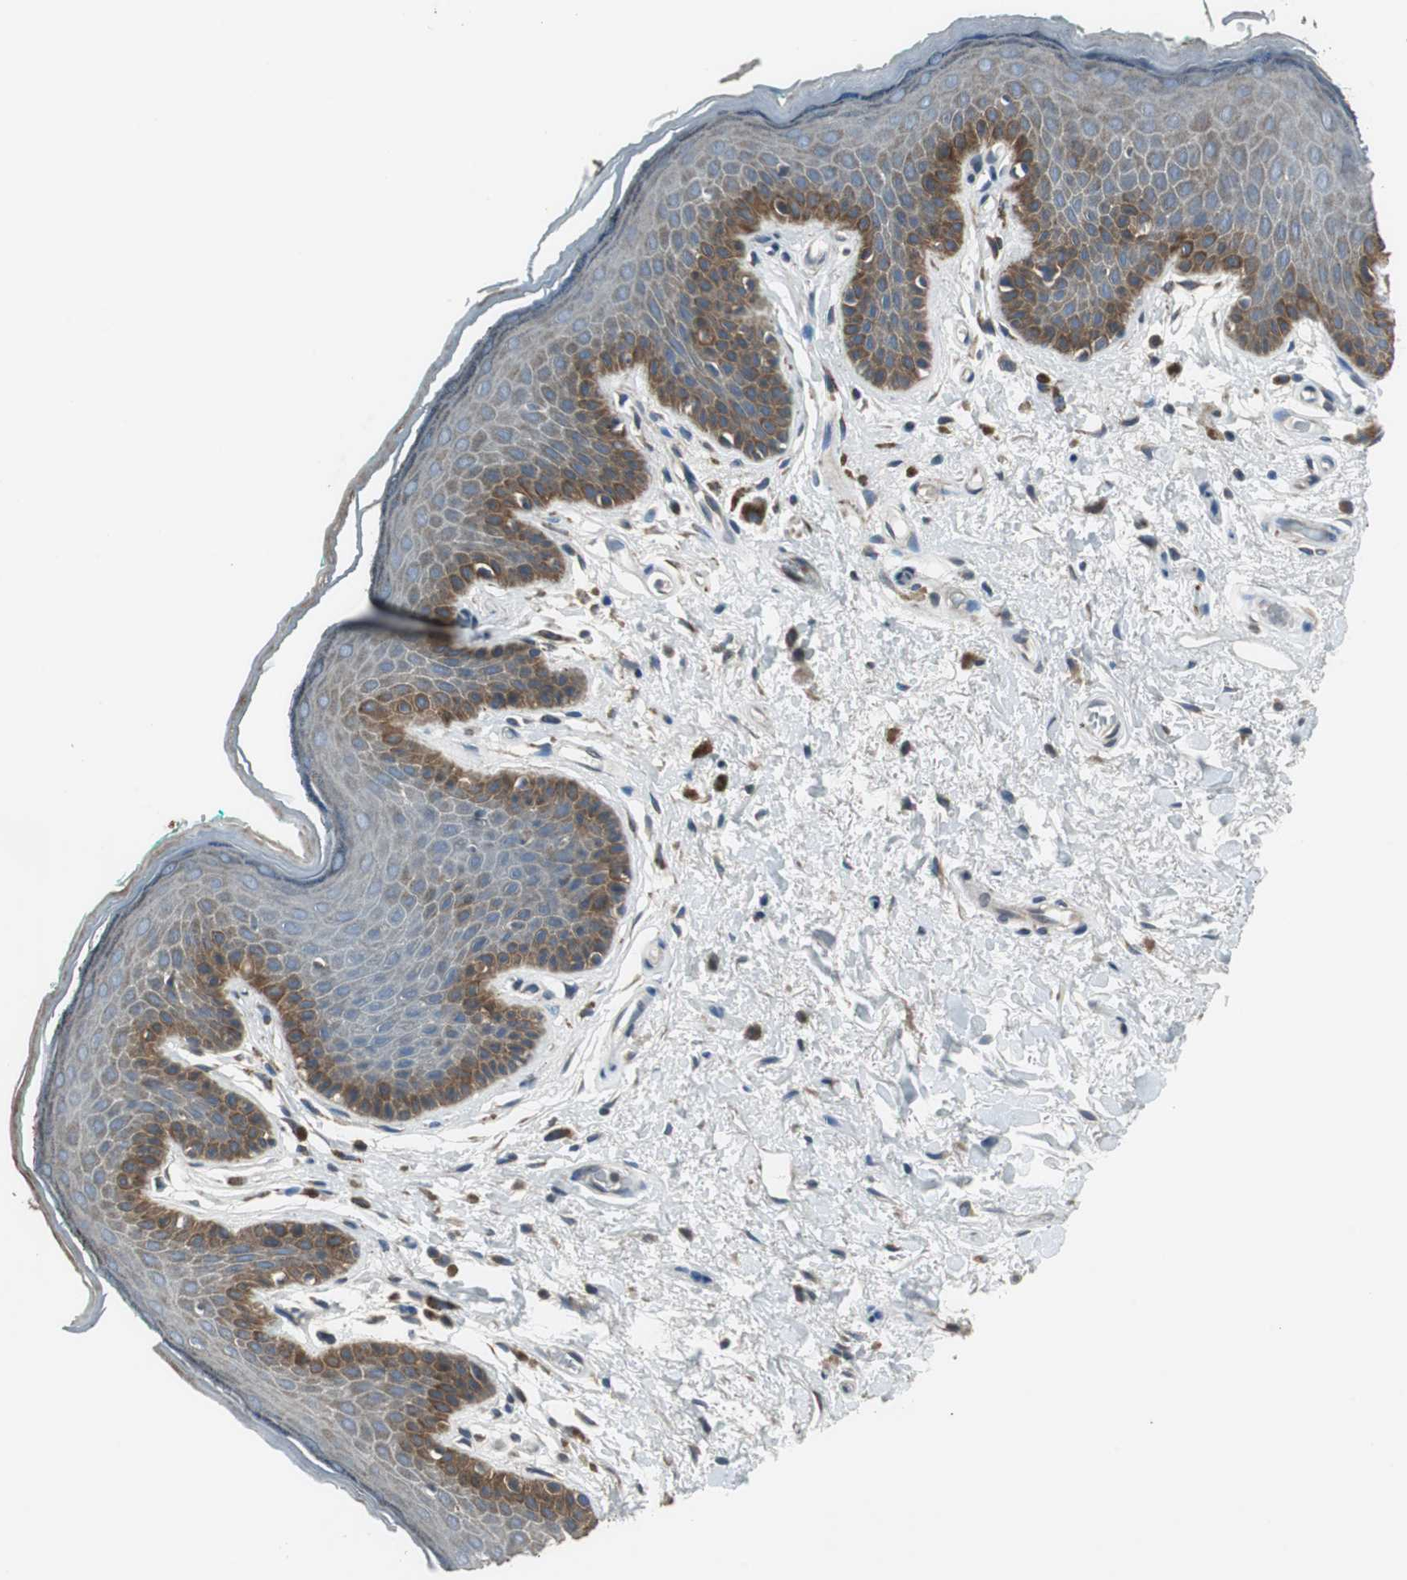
{"staining": {"intensity": "moderate", "quantity": "<25%", "location": "cytoplasmic/membranous"}, "tissue": "skin", "cell_type": "Epidermal cells", "image_type": "normal", "snomed": [{"axis": "morphology", "description": "Normal tissue, NOS"}, {"axis": "topography", "description": "Anal"}], "caption": "This is a micrograph of IHC staining of normal skin, which shows moderate expression in the cytoplasmic/membranous of epidermal cells.", "gene": "PI4KB", "patient": {"sex": "male", "age": 74}}